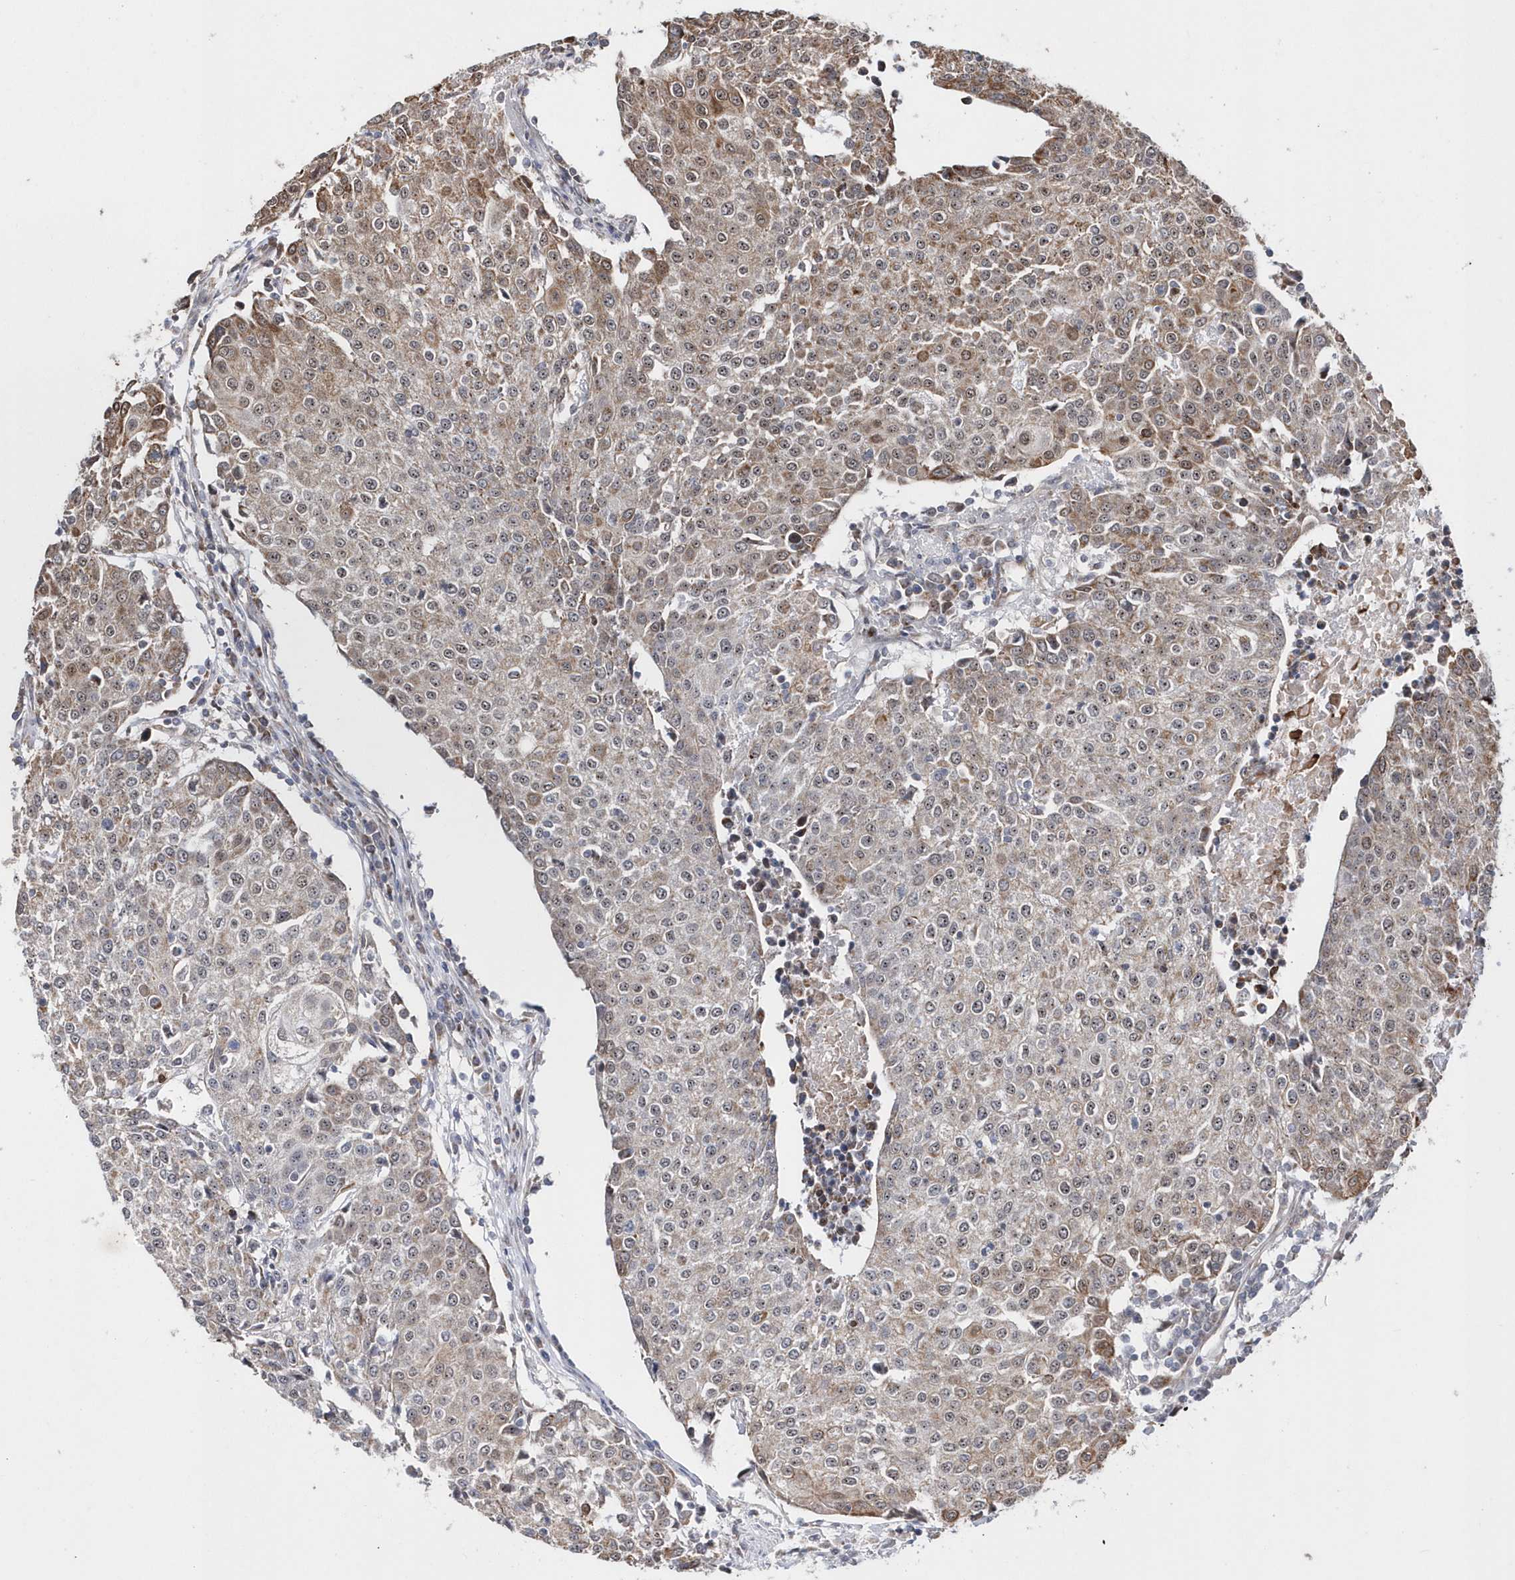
{"staining": {"intensity": "moderate", "quantity": "<25%", "location": "cytoplasmic/membranous"}, "tissue": "urothelial cancer", "cell_type": "Tumor cells", "image_type": "cancer", "snomed": [{"axis": "morphology", "description": "Urothelial carcinoma, High grade"}, {"axis": "topography", "description": "Urinary bladder"}], "caption": "The micrograph displays staining of urothelial cancer, revealing moderate cytoplasmic/membranous protein positivity (brown color) within tumor cells.", "gene": "DALRD3", "patient": {"sex": "female", "age": 85}}